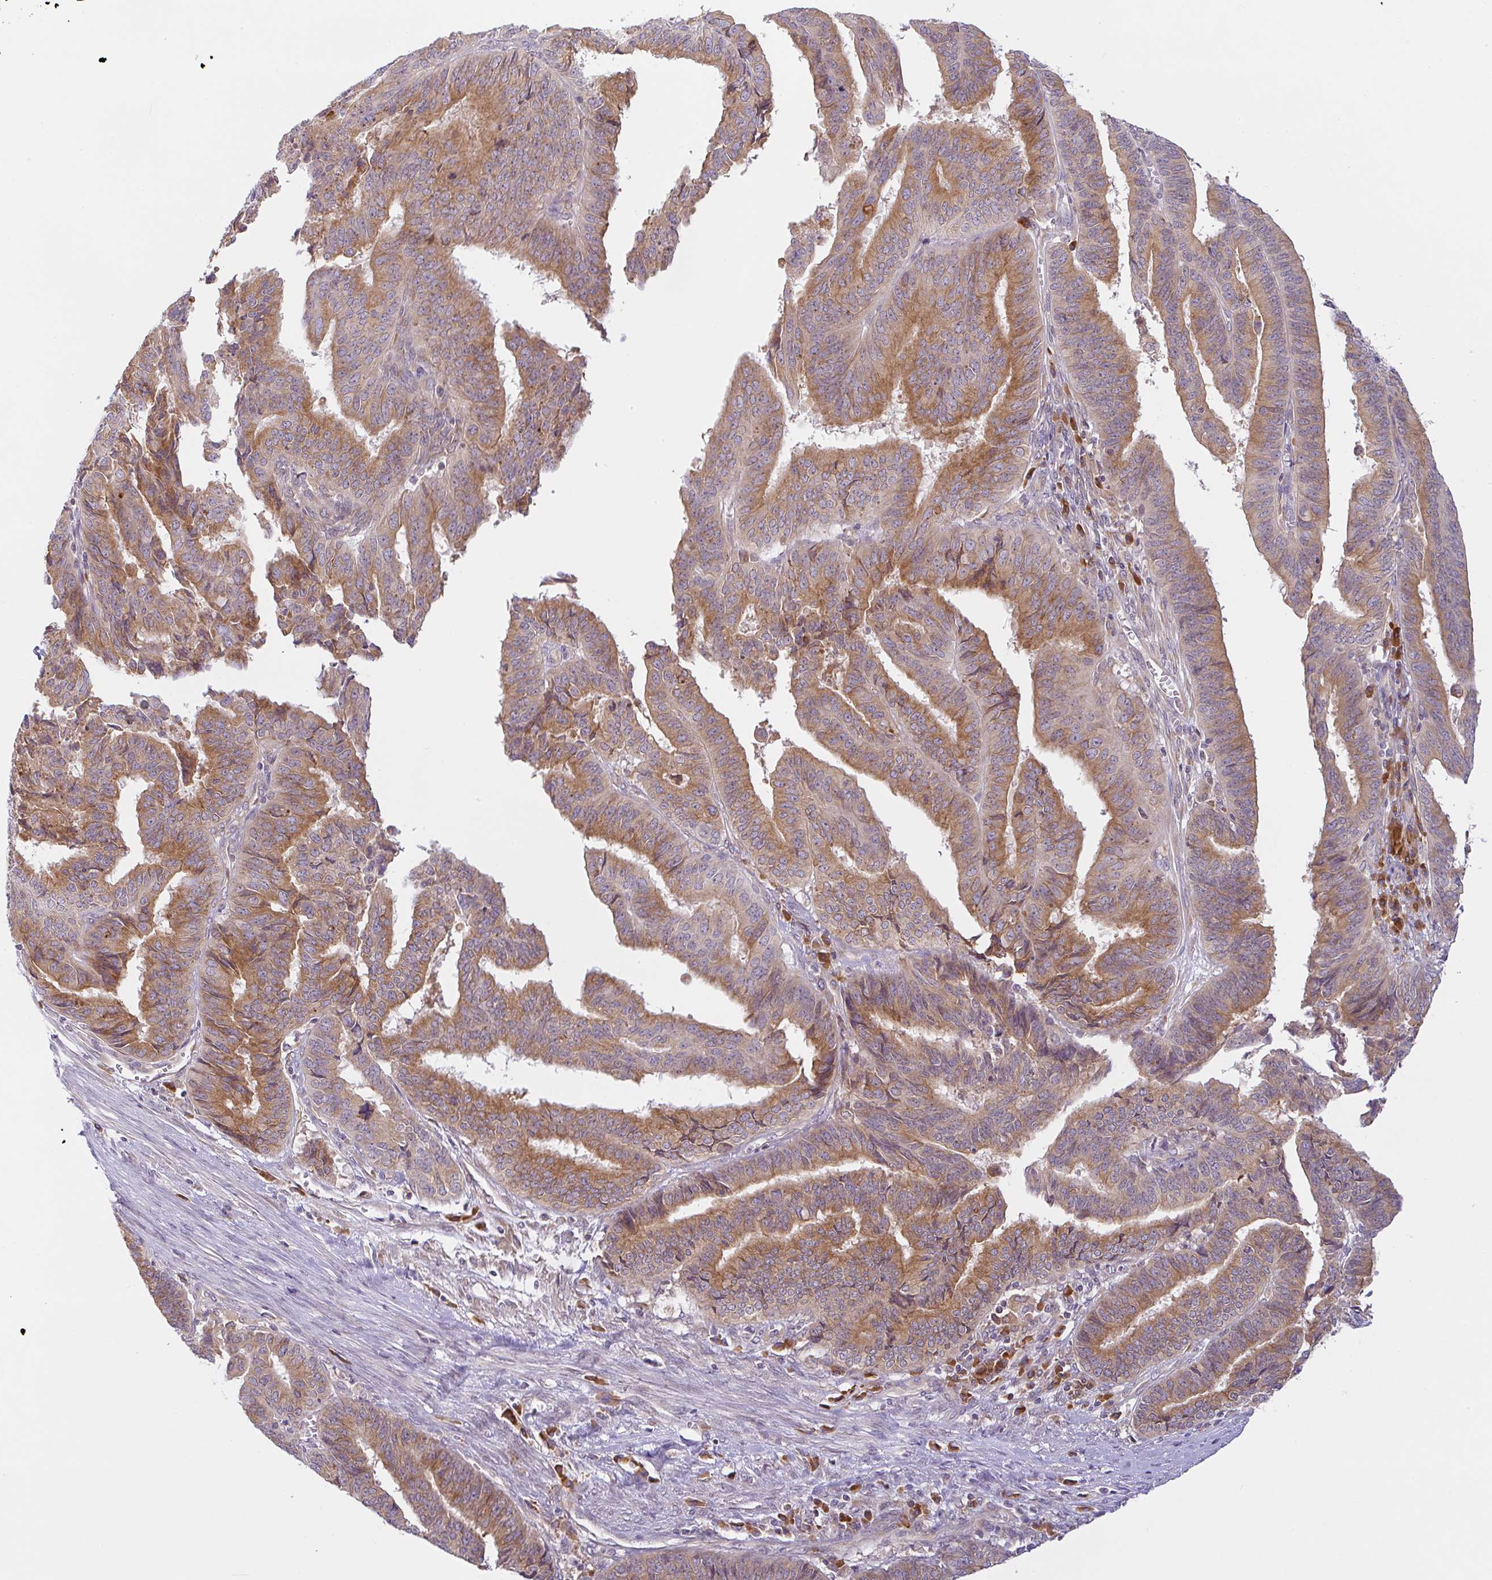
{"staining": {"intensity": "moderate", "quantity": ">75%", "location": "cytoplasmic/membranous"}, "tissue": "endometrial cancer", "cell_type": "Tumor cells", "image_type": "cancer", "snomed": [{"axis": "morphology", "description": "Adenocarcinoma, NOS"}, {"axis": "topography", "description": "Endometrium"}], "caption": "Immunohistochemical staining of endometrial cancer displays medium levels of moderate cytoplasmic/membranous expression in about >75% of tumor cells.", "gene": "DERL2", "patient": {"sex": "female", "age": 65}}